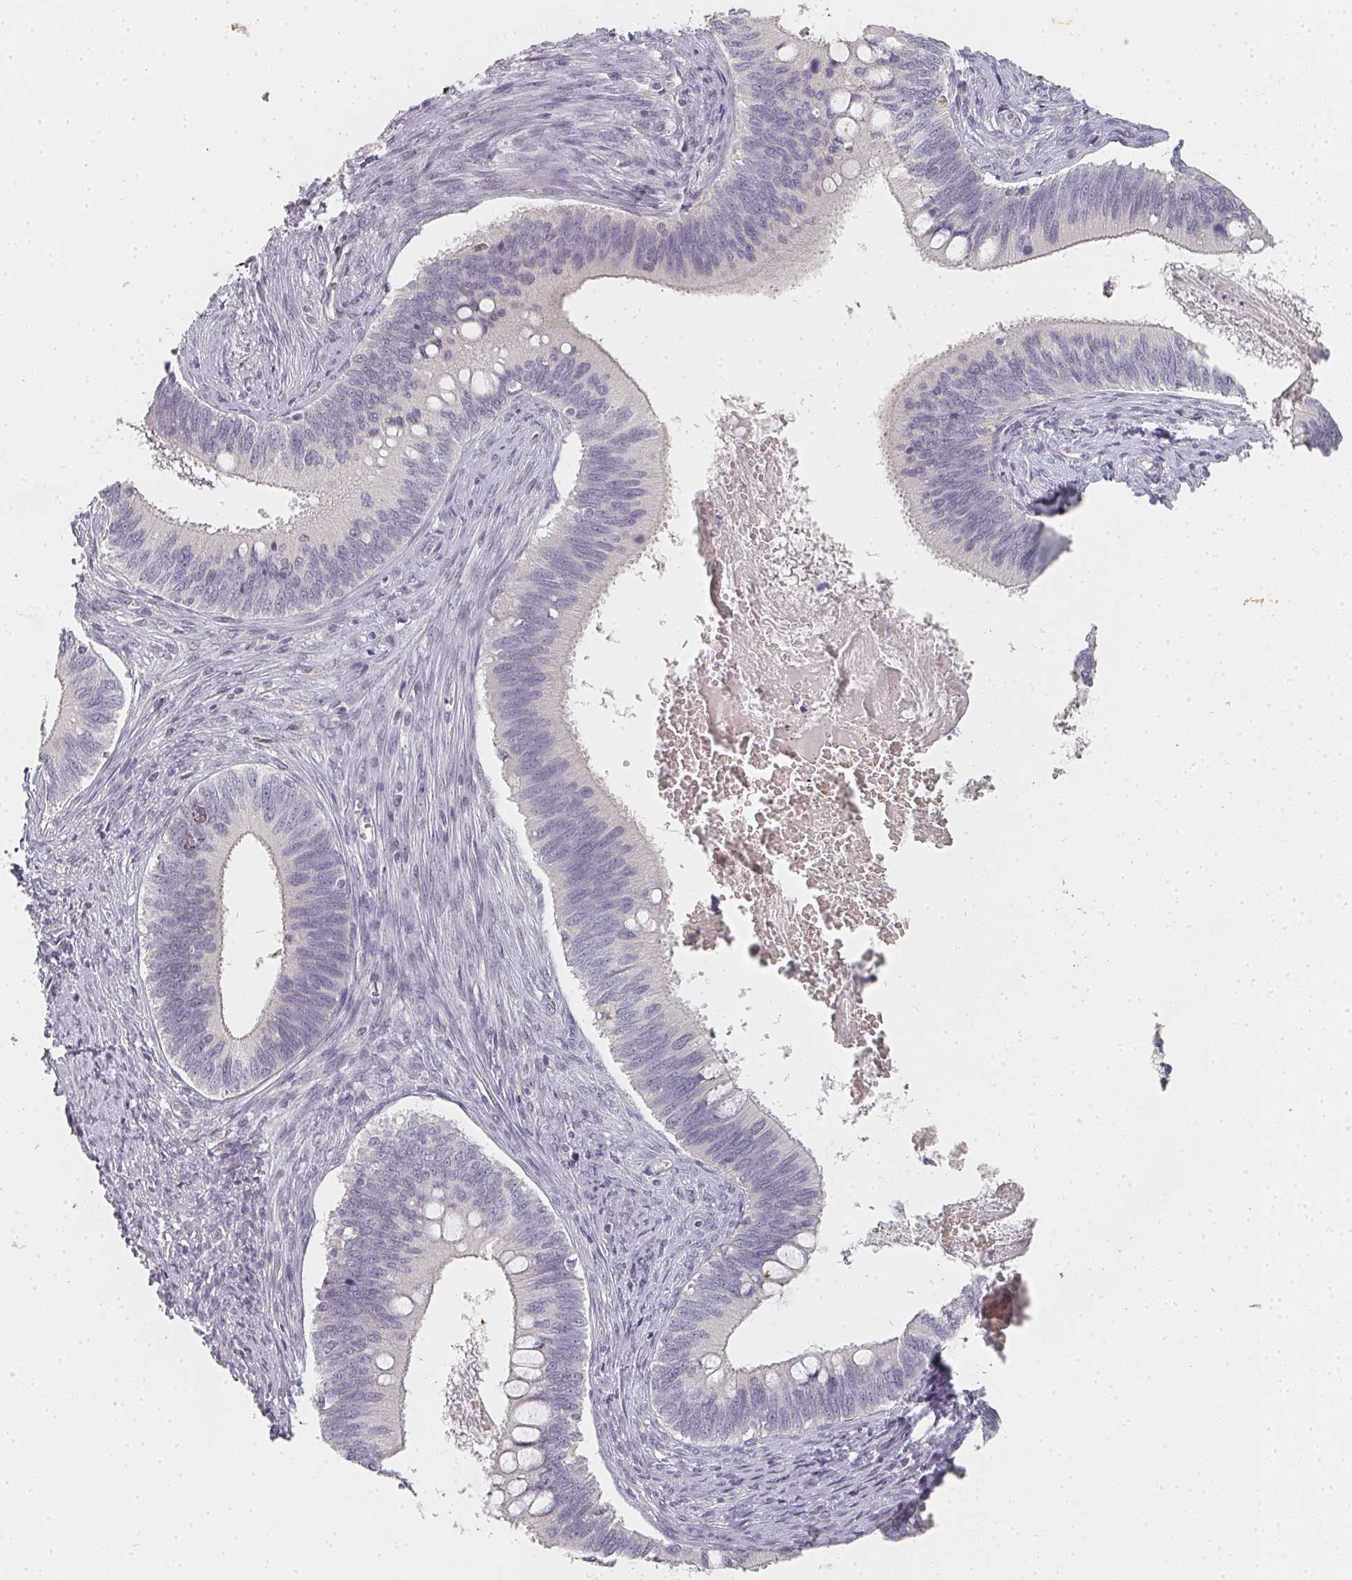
{"staining": {"intensity": "negative", "quantity": "none", "location": "none"}, "tissue": "cervical cancer", "cell_type": "Tumor cells", "image_type": "cancer", "snomed": [{"axis": "morphology", "description": "Adenocarcinoma, NOS"}, {"axis": "topography", "description": "Cervix"}], "caption": "The IHC photomicrograph has no significant staining in tumor cells of cervical adenocarcinoma tissue.", "gene": "SHISA2", "patient": {"sex": "female", "age": 42}}